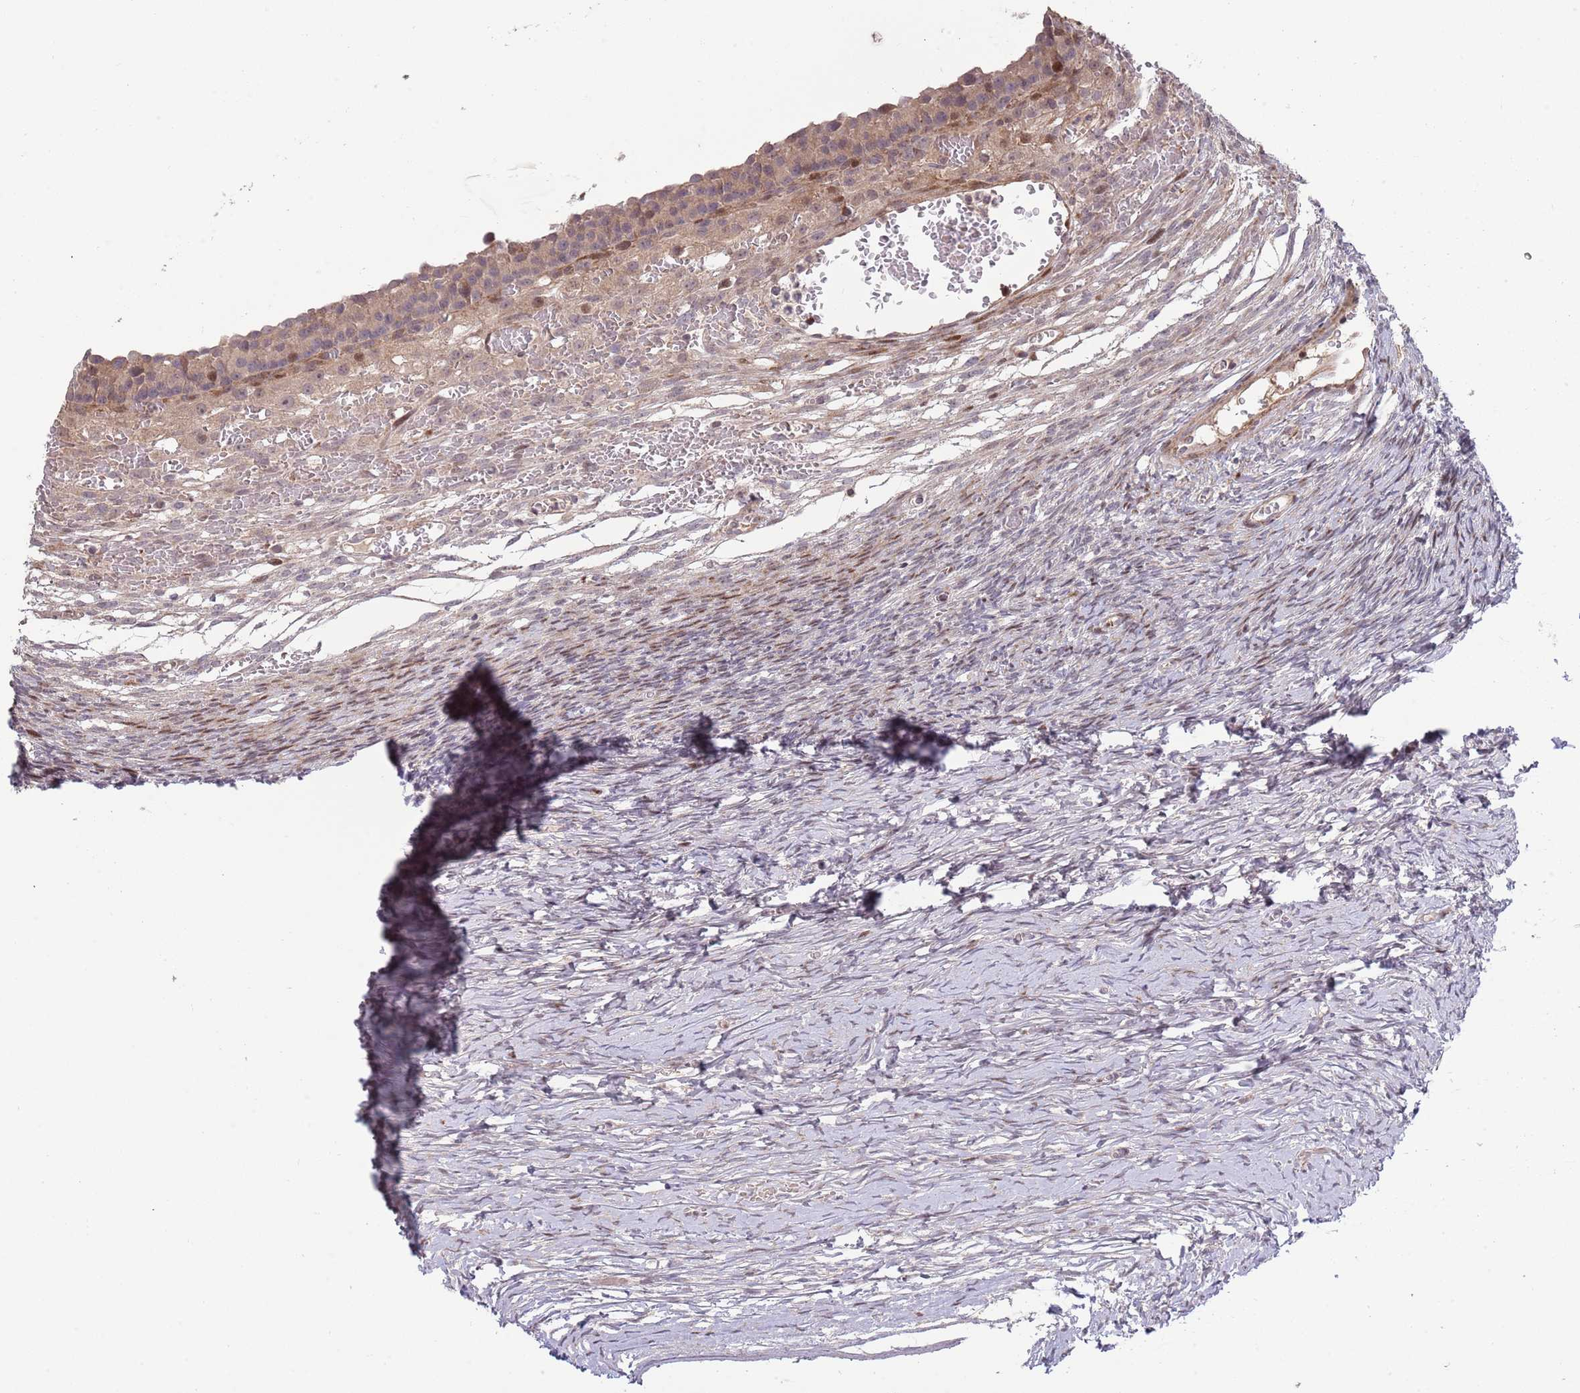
{"staining": {"intensity": "moderate", "quantity": "<25%", "location": "nuclear"}, "tissue": "ovary", "cell_type": "Ovarian stroma cells", "image_type": "normal", "snomed": [{"axis": "morphology", "description": "Normal tissue, NOS"}, {"axis": "topography", "description": "Ovary"}], "caption": "Immunohistochemistry (DAB (3,3'-diaminobenzidine)) staining of benign human ovary demonstrates moderate nuclear protein staining in approximately <25% of ovarian stroma cells.", "gene": "SYNDIG1L", "patient": {"sex": "female", "age": 39}}